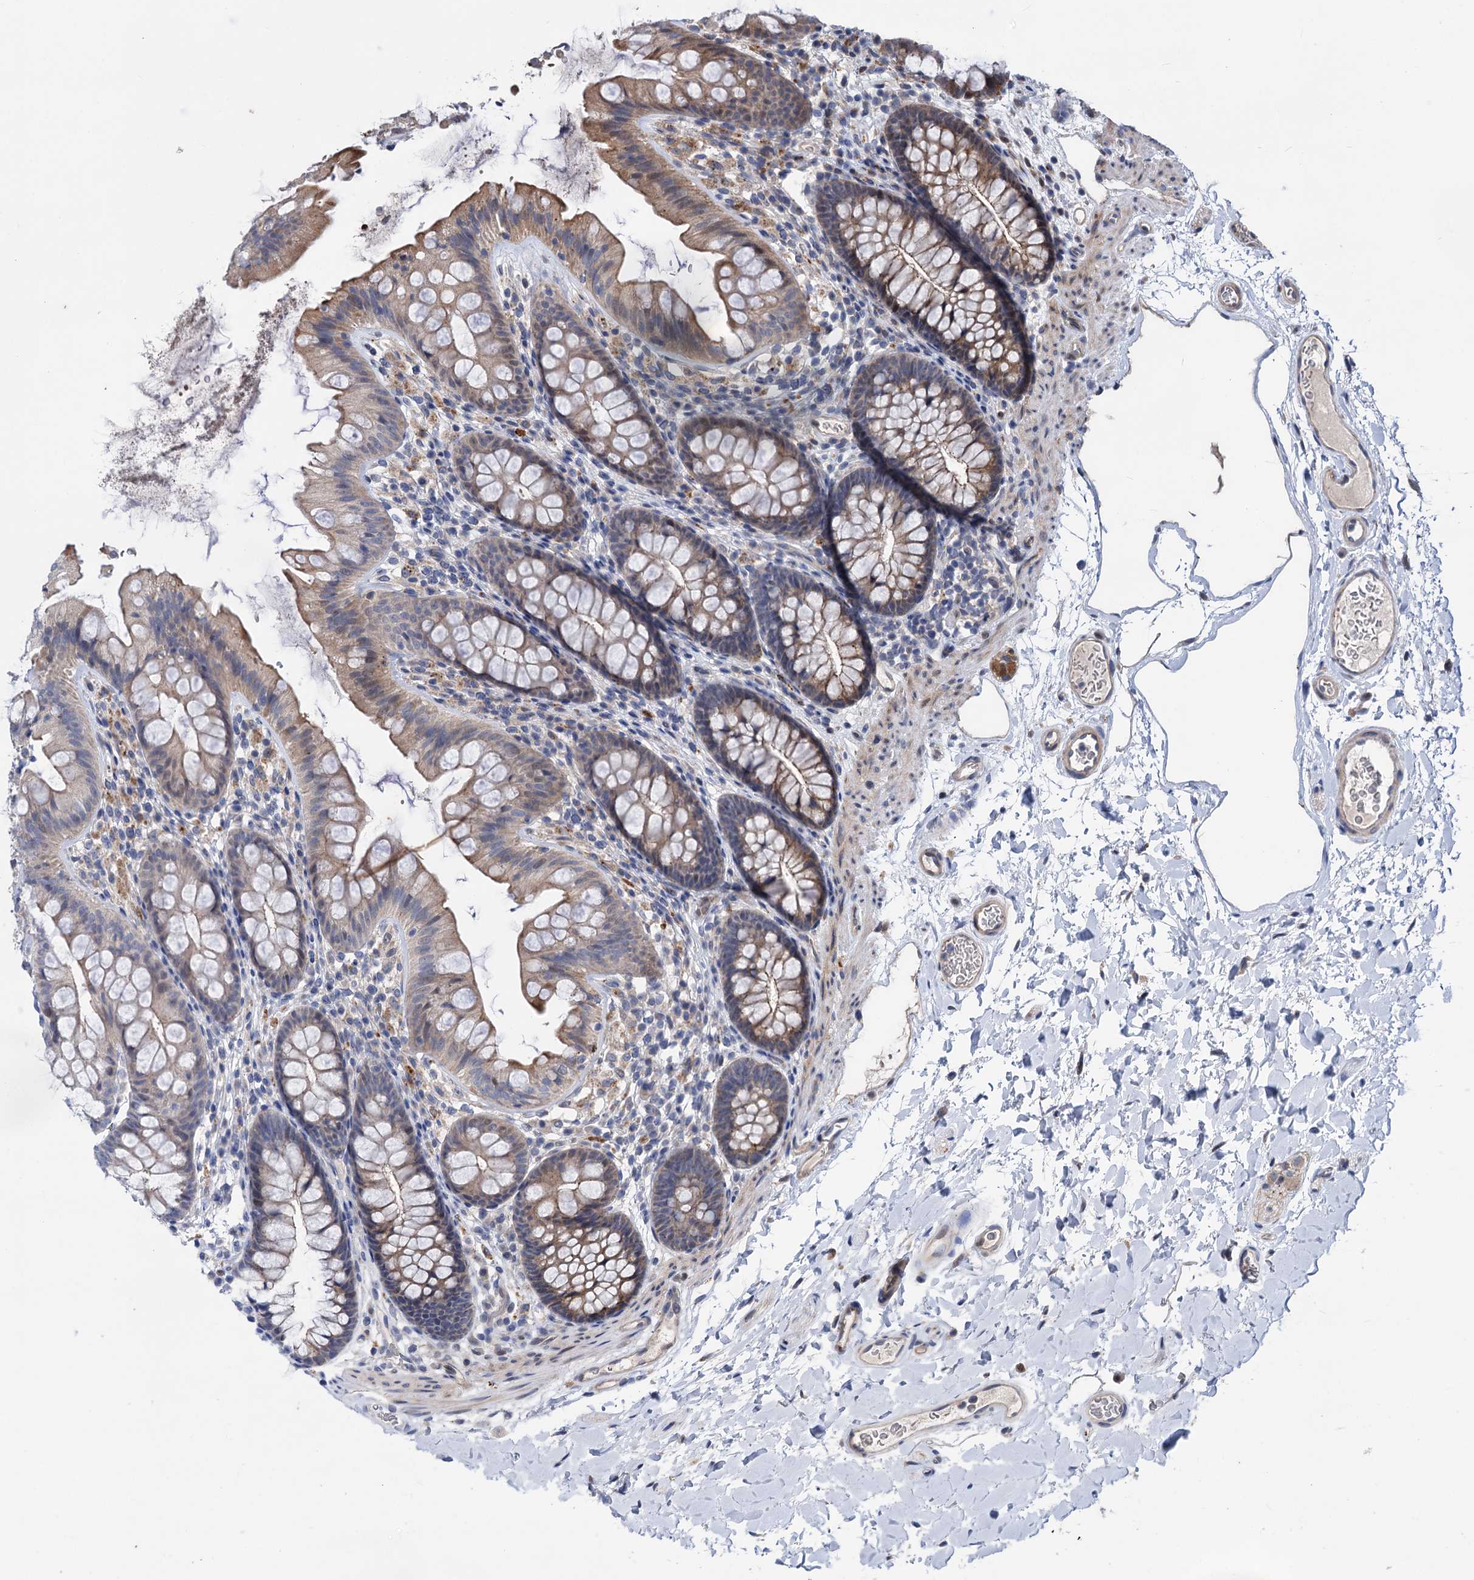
{"staining": {"intensity": "weak", "quantity": ">75%", "location": "cytoplasmic/membranous"}, "tissue": "colon", "cell_type": "Endothelial cells", "image_type": "normal", "snomed": [{"axis": "morphology", "description": "Normal tissue, NOS"}, {"axis": "topography", "description": "Colon"}], "caption": "Endothelial cells demonstrate low levels of weak cytoplasmic/membranous staining in approximately >75% of cells in normal colon.", "gene": "UBR1", "patient": {"sex": "female", "age": 62}}